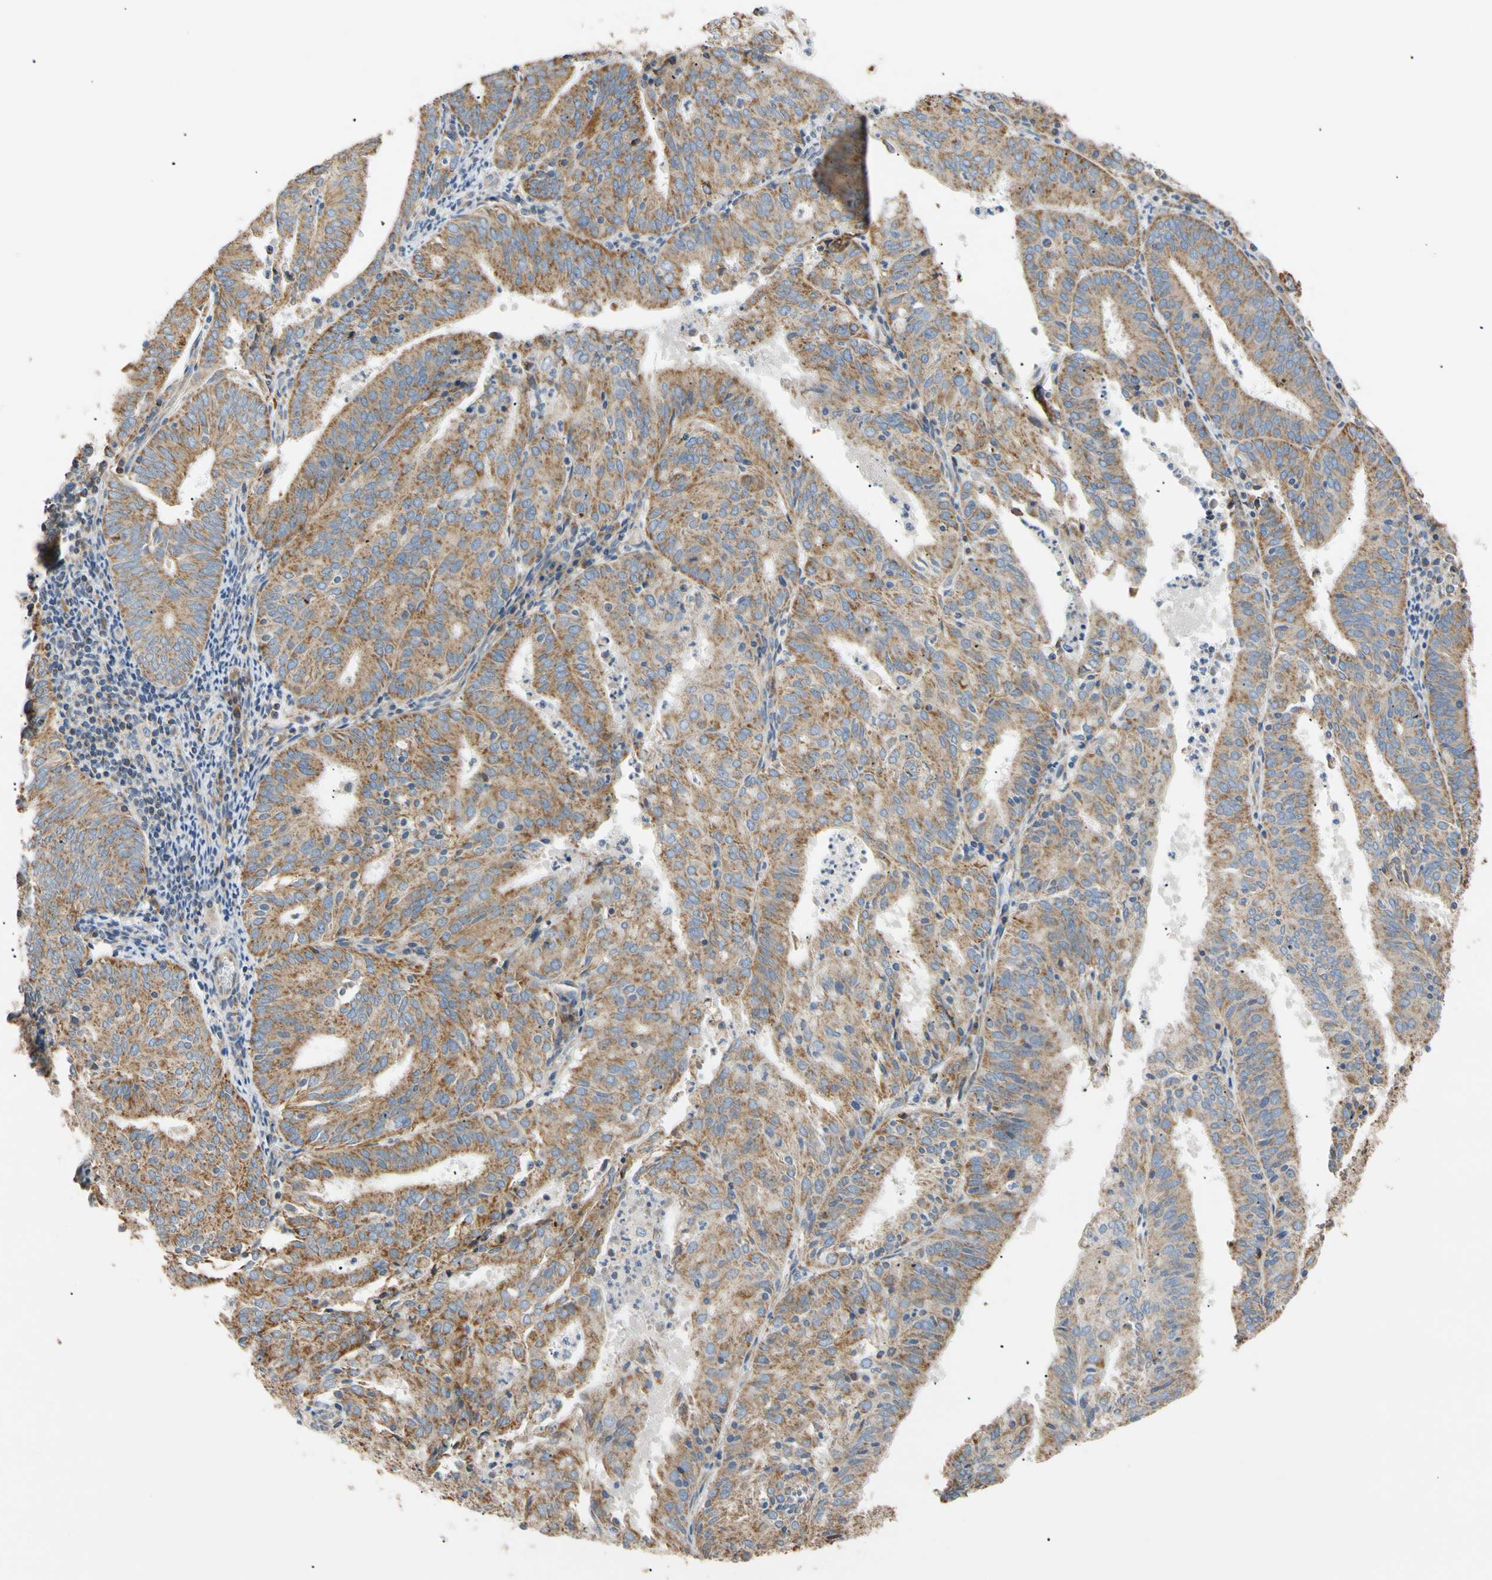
{"staining": {"intensity": "moderate", "quantity": ">75%", "location": "cytoplasmic/membranous"}, "tissue": "endometrial cancer", "cell_type": "Tumor cells", "image_type": "cancer", "snomed": [{"axis": "morphology", "description": "Adenocarcinoma, NOS"}, {"axis": "topography", "description": "Uterus"}], "caption": "This is a photomicrograph of immunohistochemistry (IHC) staining of endometrial cancer, which shows moderate positivity in the cytoplasmic/membranous of tumor cells.", "gene": "PLGRKT", "patient": {"sex": "female", "age": 60}}